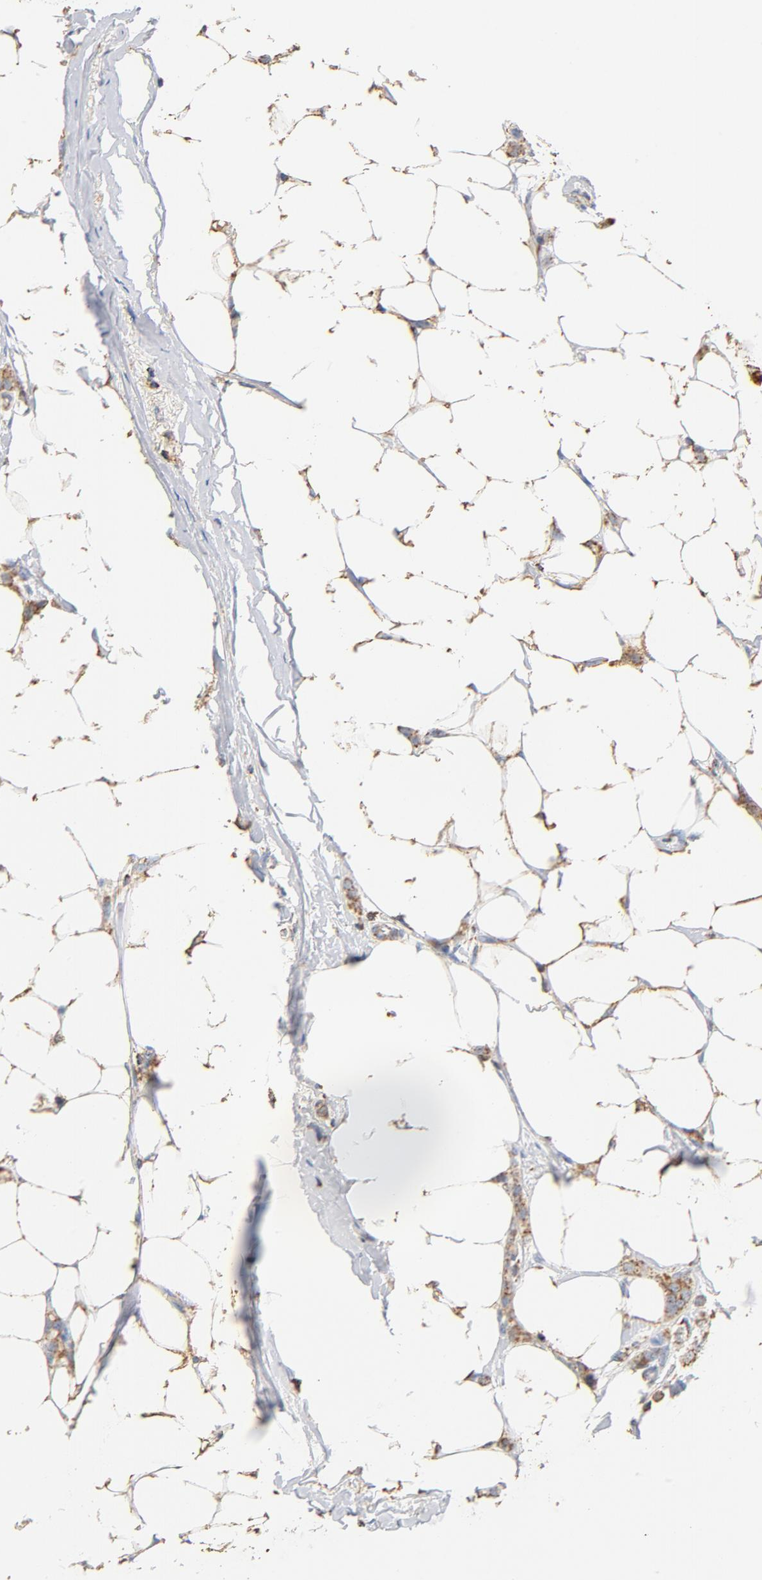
{"staining": {"intensity": "moderate", "quantity": ">75%", "location": "cytoplasmic/membranous"}, "tissue": "breast cancer", "cell_type": "Tumor cells", "image_type": "cancer", "snomed": [{"axis": "morphology", "description": "Lobular carcinoma"}, {"axis": "topography", "description": "Breast"}], "caption": "An IHC photomicrograph of neoplastic tissue is shown. Protein staining in brown labels moderate cytoplasmic/membranous positivity in breast cancer within tumor cells. The protein is stained brown, and the nuclei are stained in blue (DAB (3,3'-diaminobenzidine) IHC with brightfield microscopy, high magnification).", "gene": "COX4I1", "patient": {"sex": "female", "age": 55}}